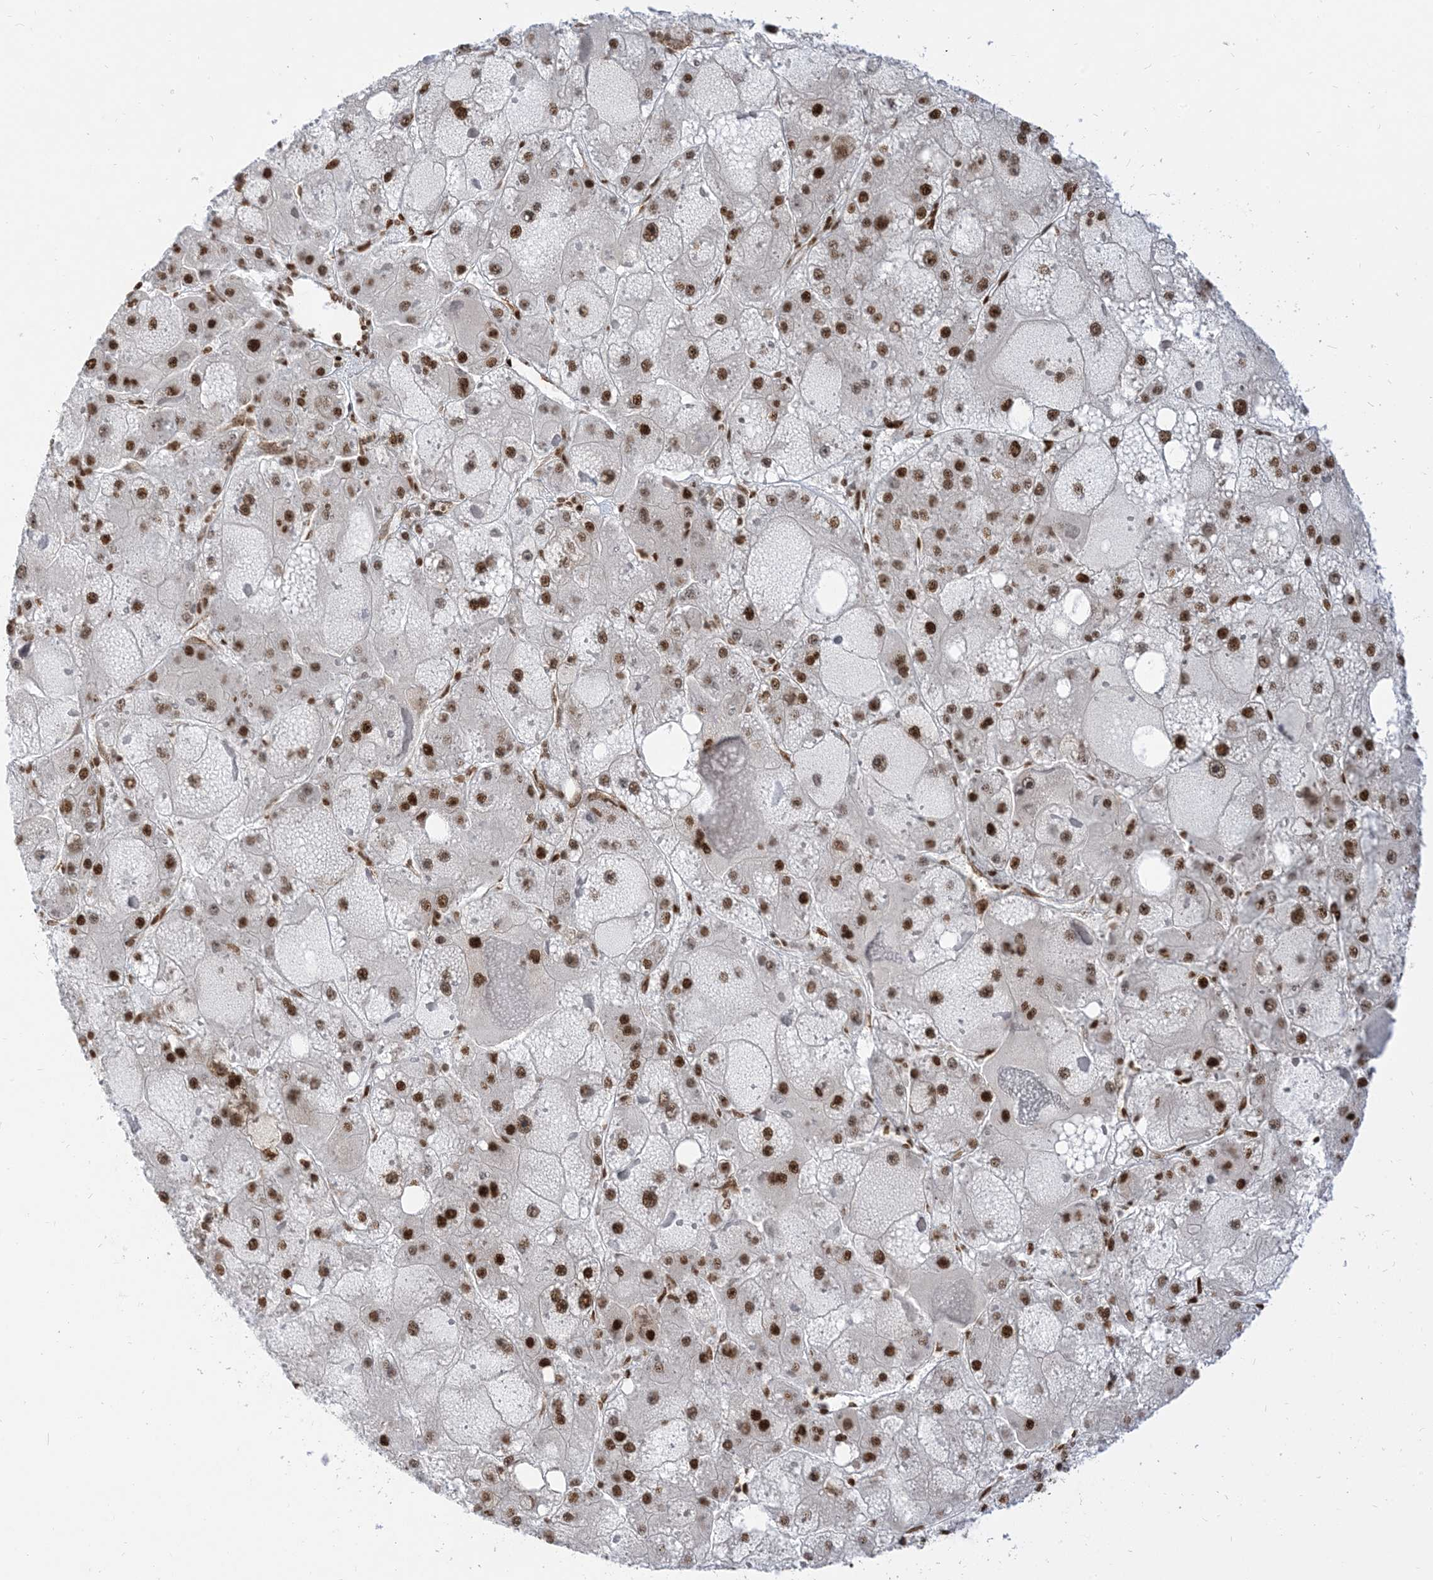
{"staining": {"intensity": "strong", "quantity": ">75%", "location": "nuclear"}, "tissue": "liver cancer", "cell_type": "Tumor cells", "image_type": "cancer", "snomed": [{"axis": "morphology", "description": "Carcinoma, Hepatocellular, NOS"}, {"axis": "topography", "description": "Liver"}], "caption": "Immunohistochemical staining of liver cancer shows strong nuclear protein expression in approximately >75% of tumor cells. (DAB (3,3'-diaminobenzidine) IHC, brown staining for protein, blue staining for nuclei).", "gene": "ARGLU1", "patient": {"sex": "female", "age": 73}}